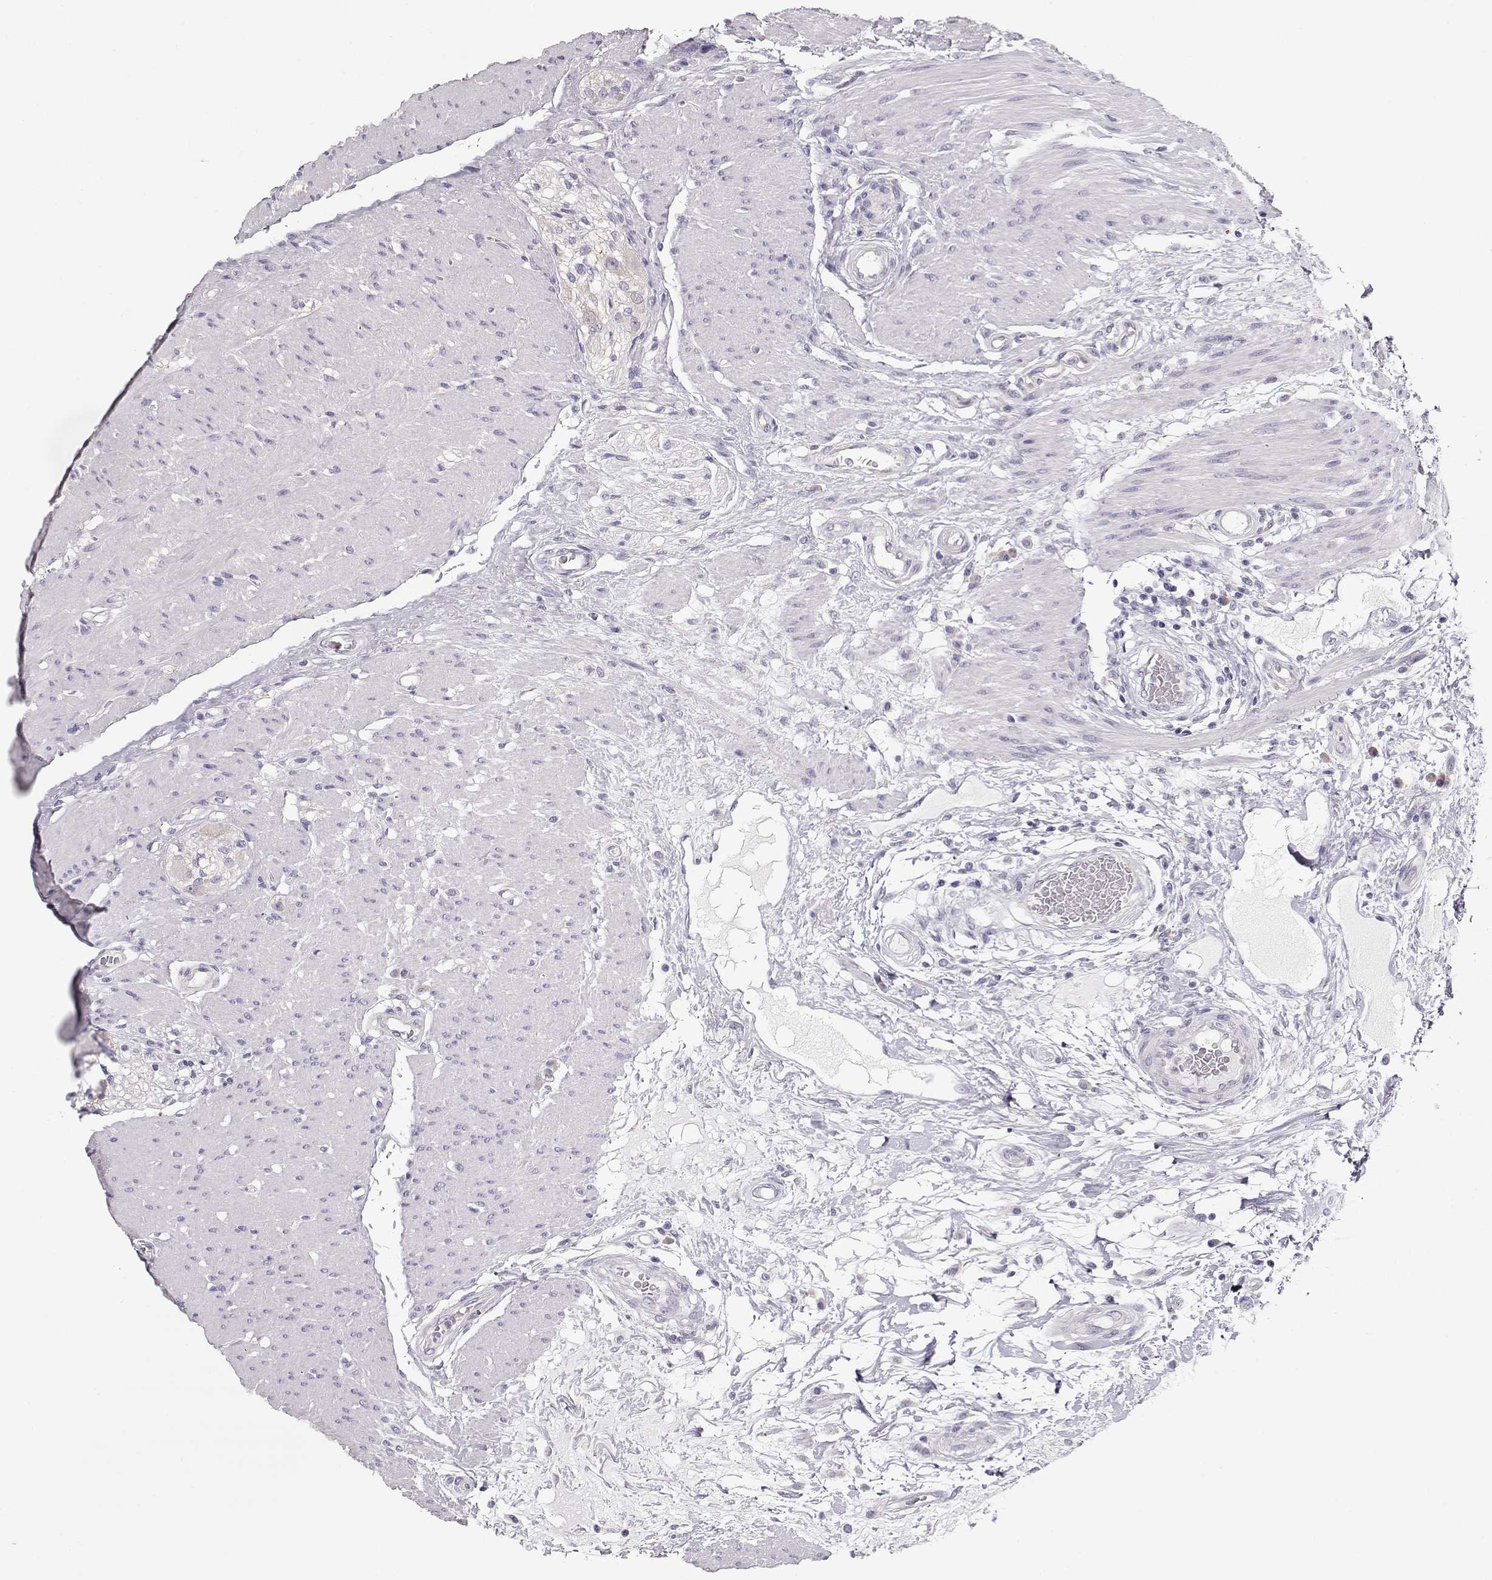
{"staining": {"intensity": "negative", "quantity": "none", "location": "none"}, "tissue": "colon", "cell_type": "Endothelial cells", "image_type": "normal", "snomed": [{"axis": "morphology", "description": "Normal tissue, NOS"}, {"axis": "topography", "description": "Colon"}], "caption": "DAB (3,3'-diaminobenzidine) immunohistochemical staining of benign colon displays no significant expression in endothelial cells.", "gene": "GLIPR1L2", "patient": {"sex": "female", "age": 65}}